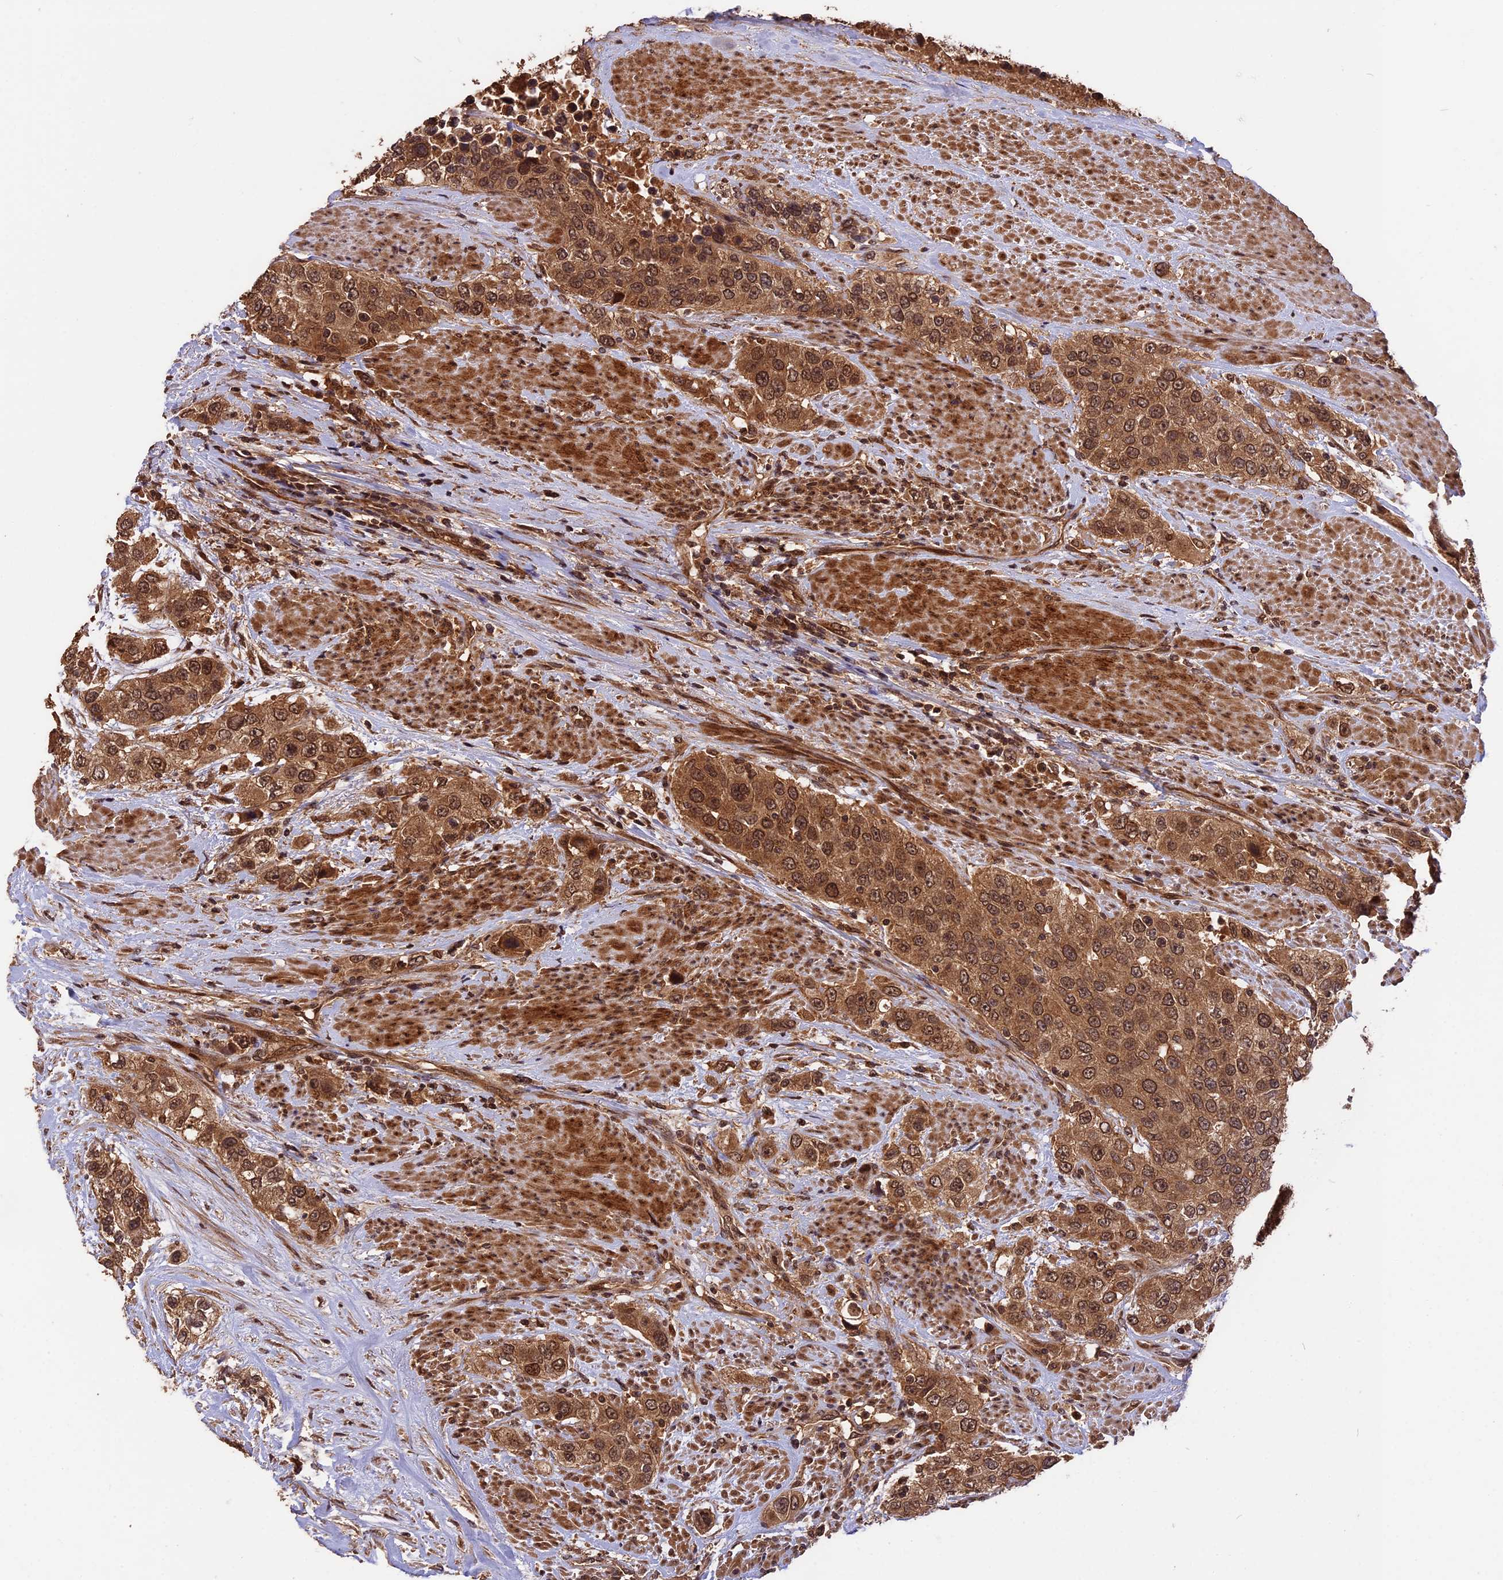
{"staining": {"intensity": "moderate", "quantity": ">75%", "location": "cytoplasmic/membranous,nuclear"}, "tissue": "urothelial cancer", "cell_type": "Tumor cells", "image_type": "cancer", "snomed": [{"axis": "morphology", "description": "Urothelial carcinoma, High grade"}, {"axis": "topography", "description": "Urinary bladder"}], "caption": "DAB (3,3'-diaminobenzidine) immunohistochemical staining of urothelial carcinoma (high-grade) displays moderate cytoplasmic/membranous and nuclear protein staining in about >75% of tumor cells.", "gene": "ESCO1", "patient": {"sex": "female", "age": 80}}